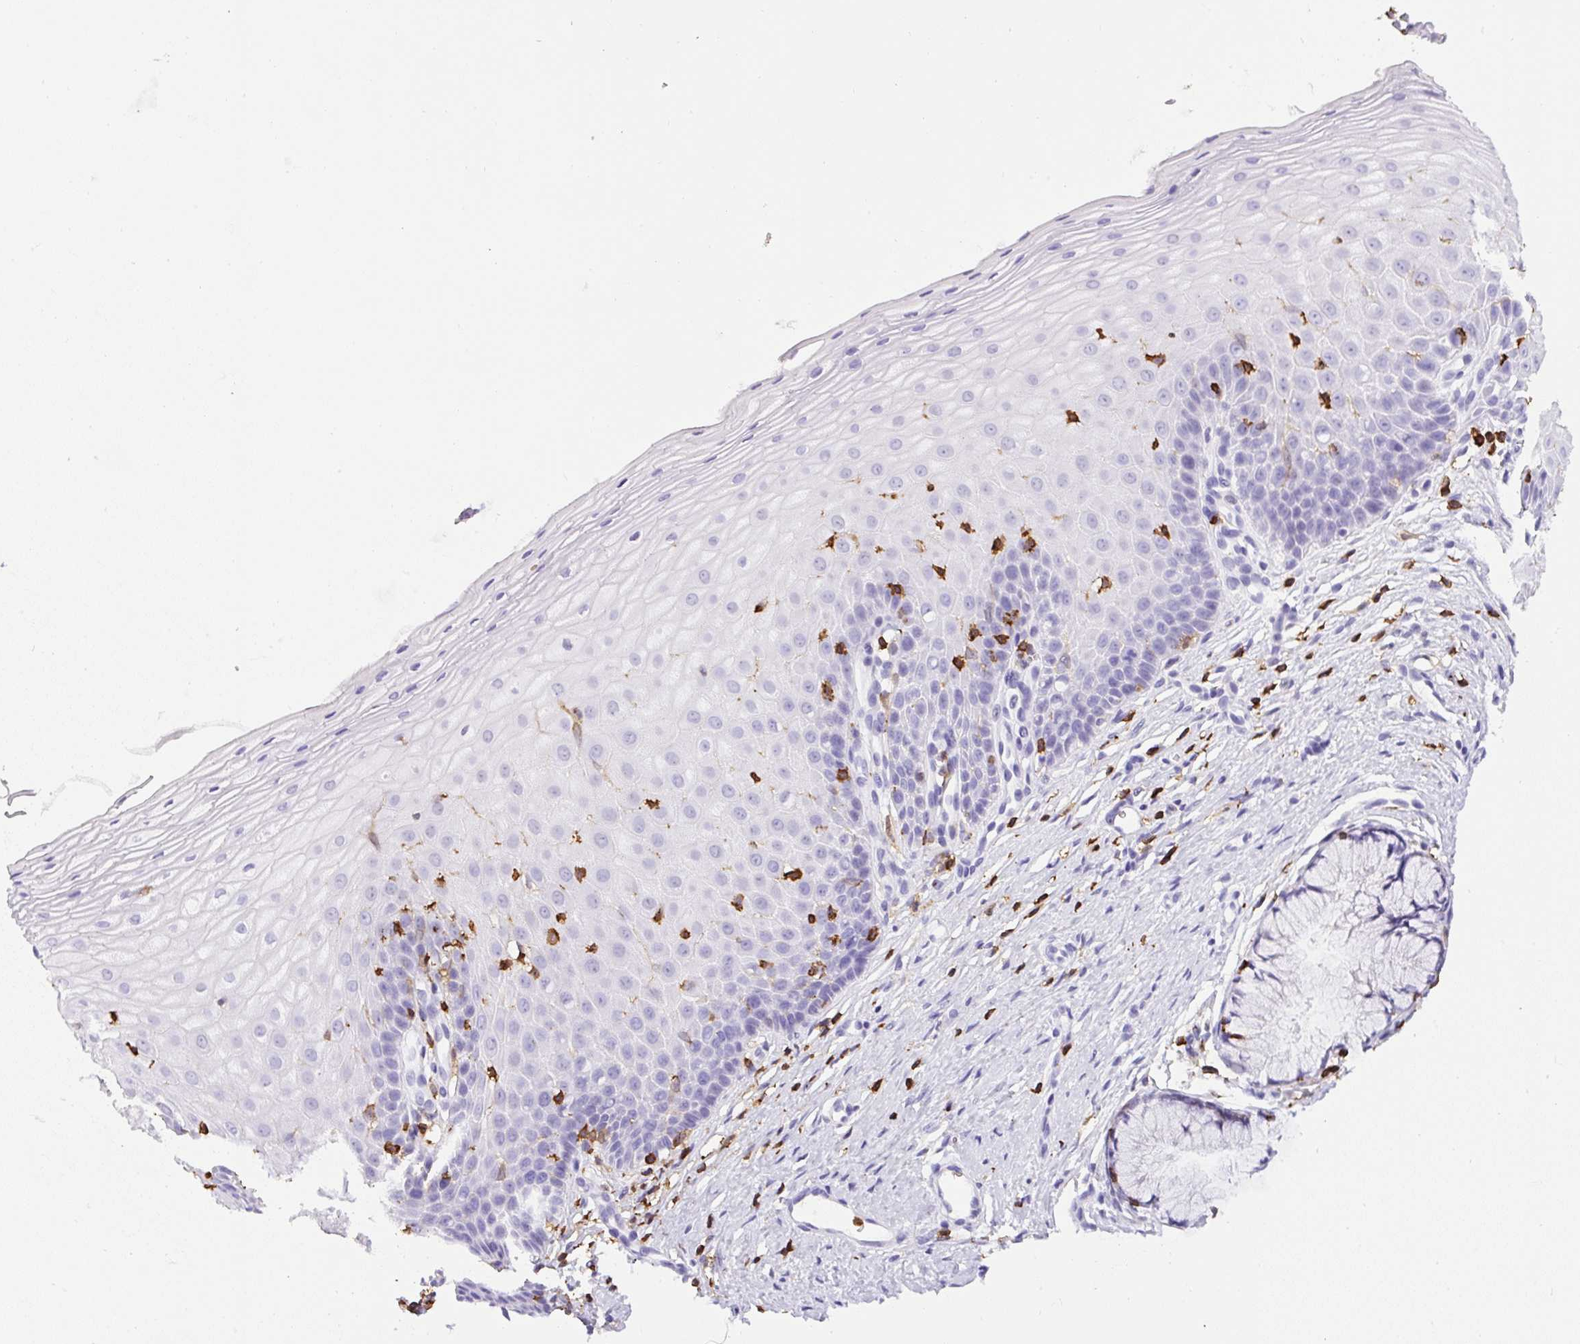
{"staining": {"intensity": "negative", "quantity": "none", "location": "none"}, "tissue": "cervix", "cell_type": "Glandular cells", "image_type": "normal", "snomed": [{"axis": "morphology", "description": "Normal tissue, NOS"}, {"axis": "topography", "description": "Cervix"}], "caption": "Immunohistochemistry of unremarkable human cervix displays no positivity in glandular cells.", "gene": "FAM228B", "patient": {"sex": "female", "age": 36}}